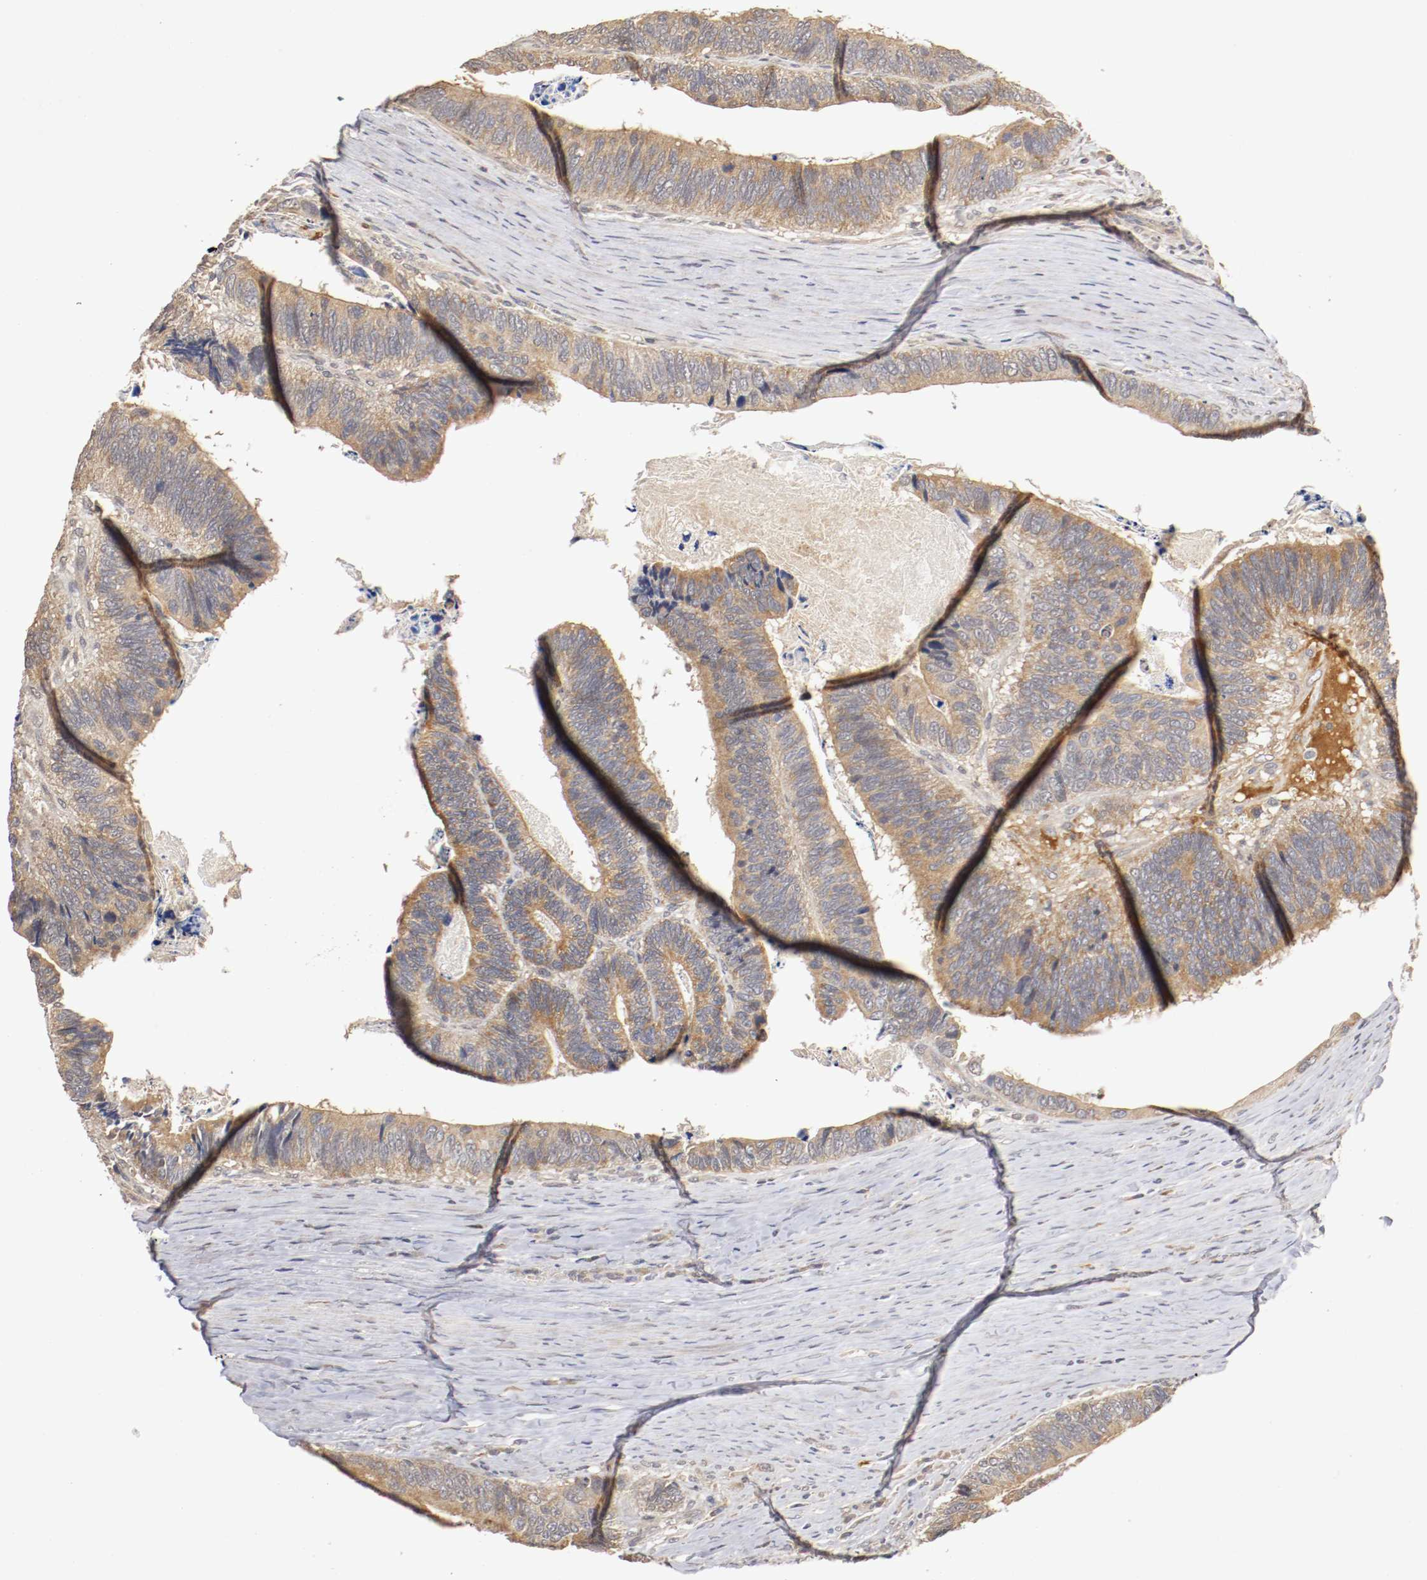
{"staining": {"intensity": "moderate", "quantity": ">75%", "location": "cytoplasmic/membranous"}, "tissue": "colorectal cancer", "cell_type": "Tumor cells", "image_type": "cancer", "snomed": [{"axis": "morphology", "description": "Adenocarcinoma, NOS"}, {"axis": "topography", "description": "Colon"}], "caption": "Moderate cytoplasmic/membranous expression is seen in approximately >75% of tumor cells in colorectal cancer (adenocarcinoma).", "gene": "TNFRSF1B", "patient": {"sex": "male", "age": 72}}